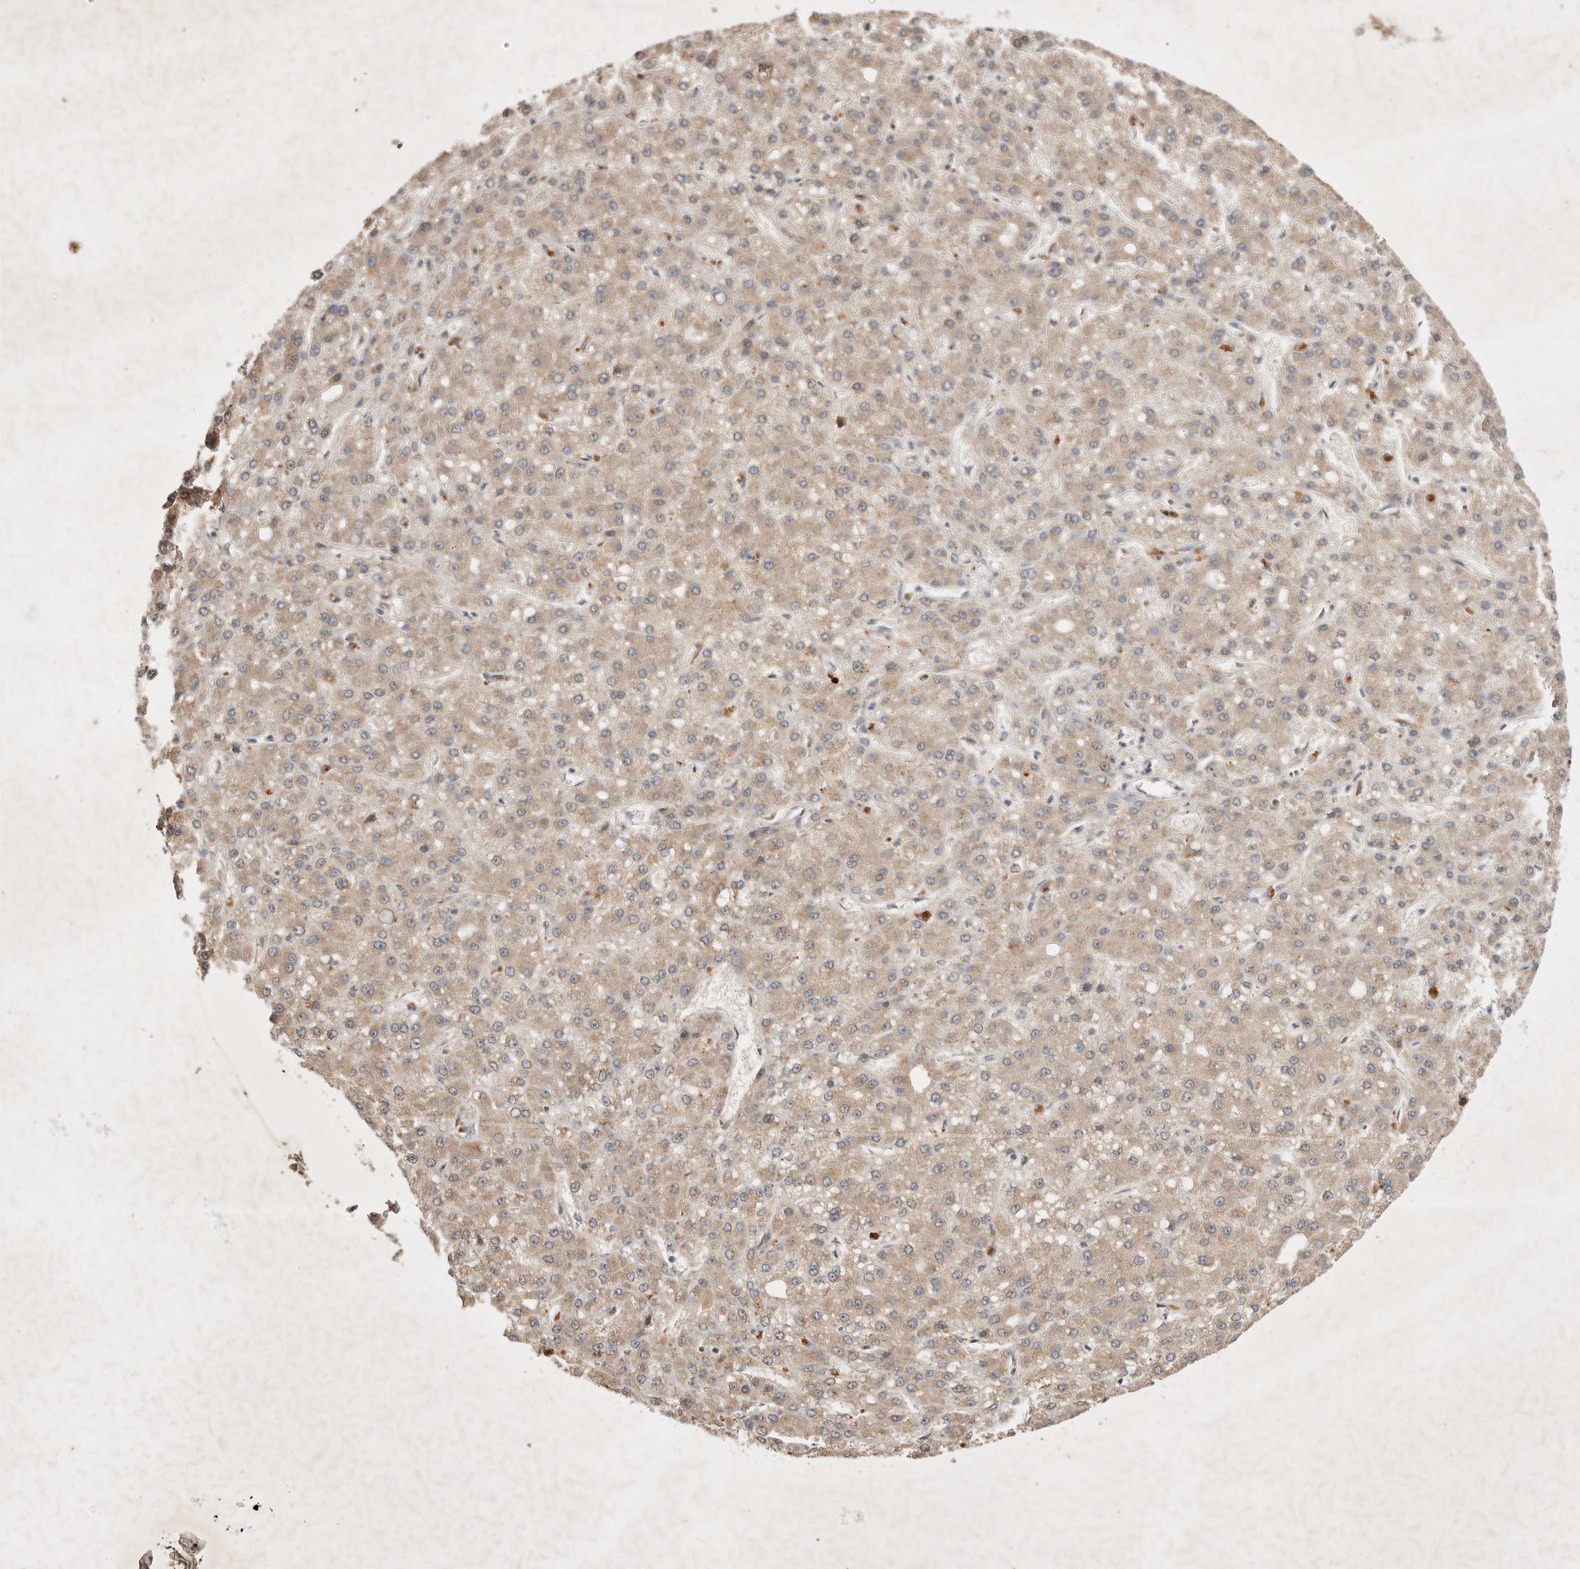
{"staining": {"intensity": "weak", "quantity": ">75%", "location": "cytoplasmic/membranous"}, "tissue": "liver cancer", "cell_type": "Tumor cells", "image_type": "cancer", "snomed": [{"axis": "morphology", "description": "Carcinoma, Hepatocellular, NOS"}, {"axis": "topography", "description": "Liver"}], "caption": "Protein expression analysis of hepatocellular carcinoma (liver) exhibits weak cytoplasmic/membranous expression in approximately >75% of tumor cells. Using DAB (brown) and hematoxylin (blue) stains, captured at high magnification using brightfield microscopy.", "gene": "YES1", "patient": {"sex": "male", "age": 67}}